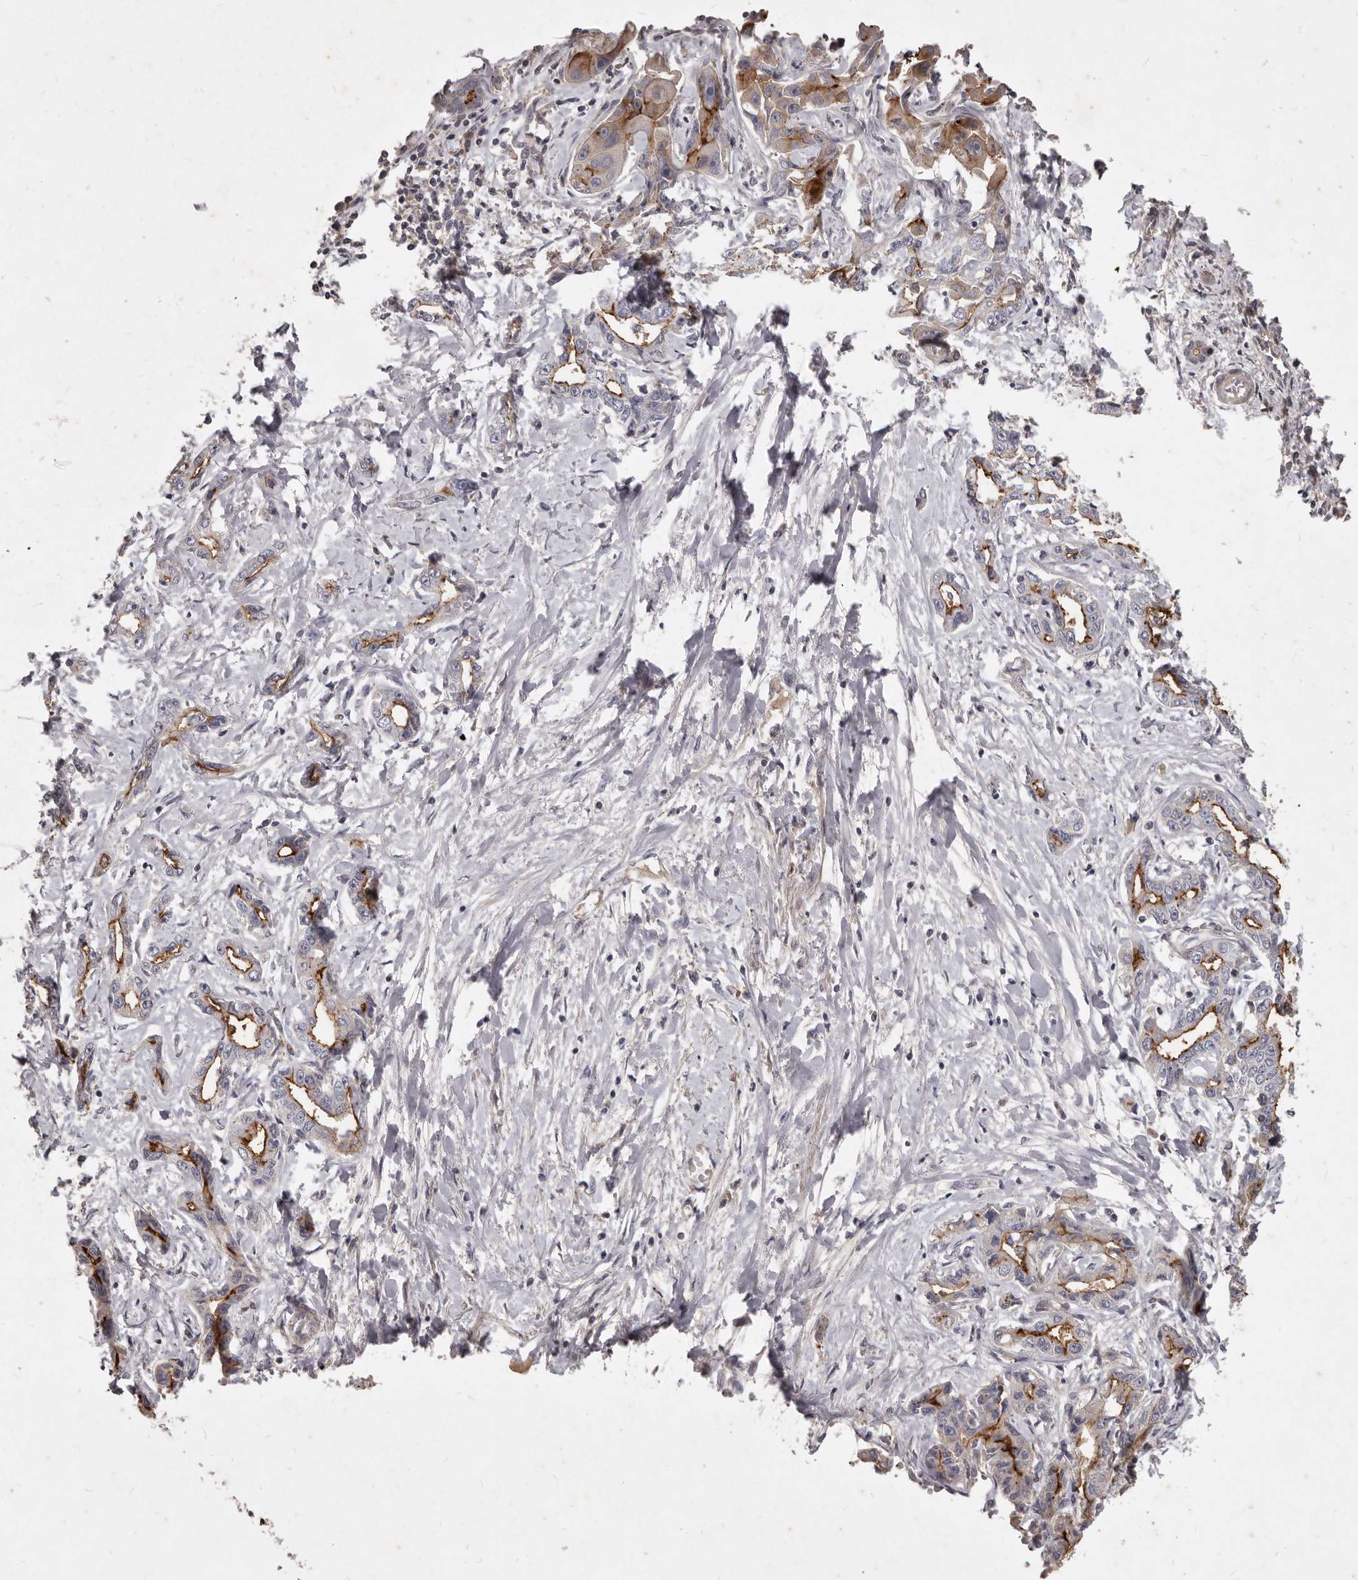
{"staining": {"intensity": "moderate", "quantity": "25%-75%", "location": "cytoplasmic/membranous"}, "tissue": "liver cancer", "cell_type": "Tumor cells", "image_type": "cancer", "snomed": [{"axis": "morphology", "description": "Cholangiocarcinoma"}, {"axis": "topography", "description": "Liver"}], "caption": "Human liver cholangiocarcinoma stained for a protein (brown) displays moderate cytoplasmic/membranous positive expression in about 25%-75% of tumor cells.", "gene": "GPRC5C", "patient": {"sex": "male", "age": 59}}